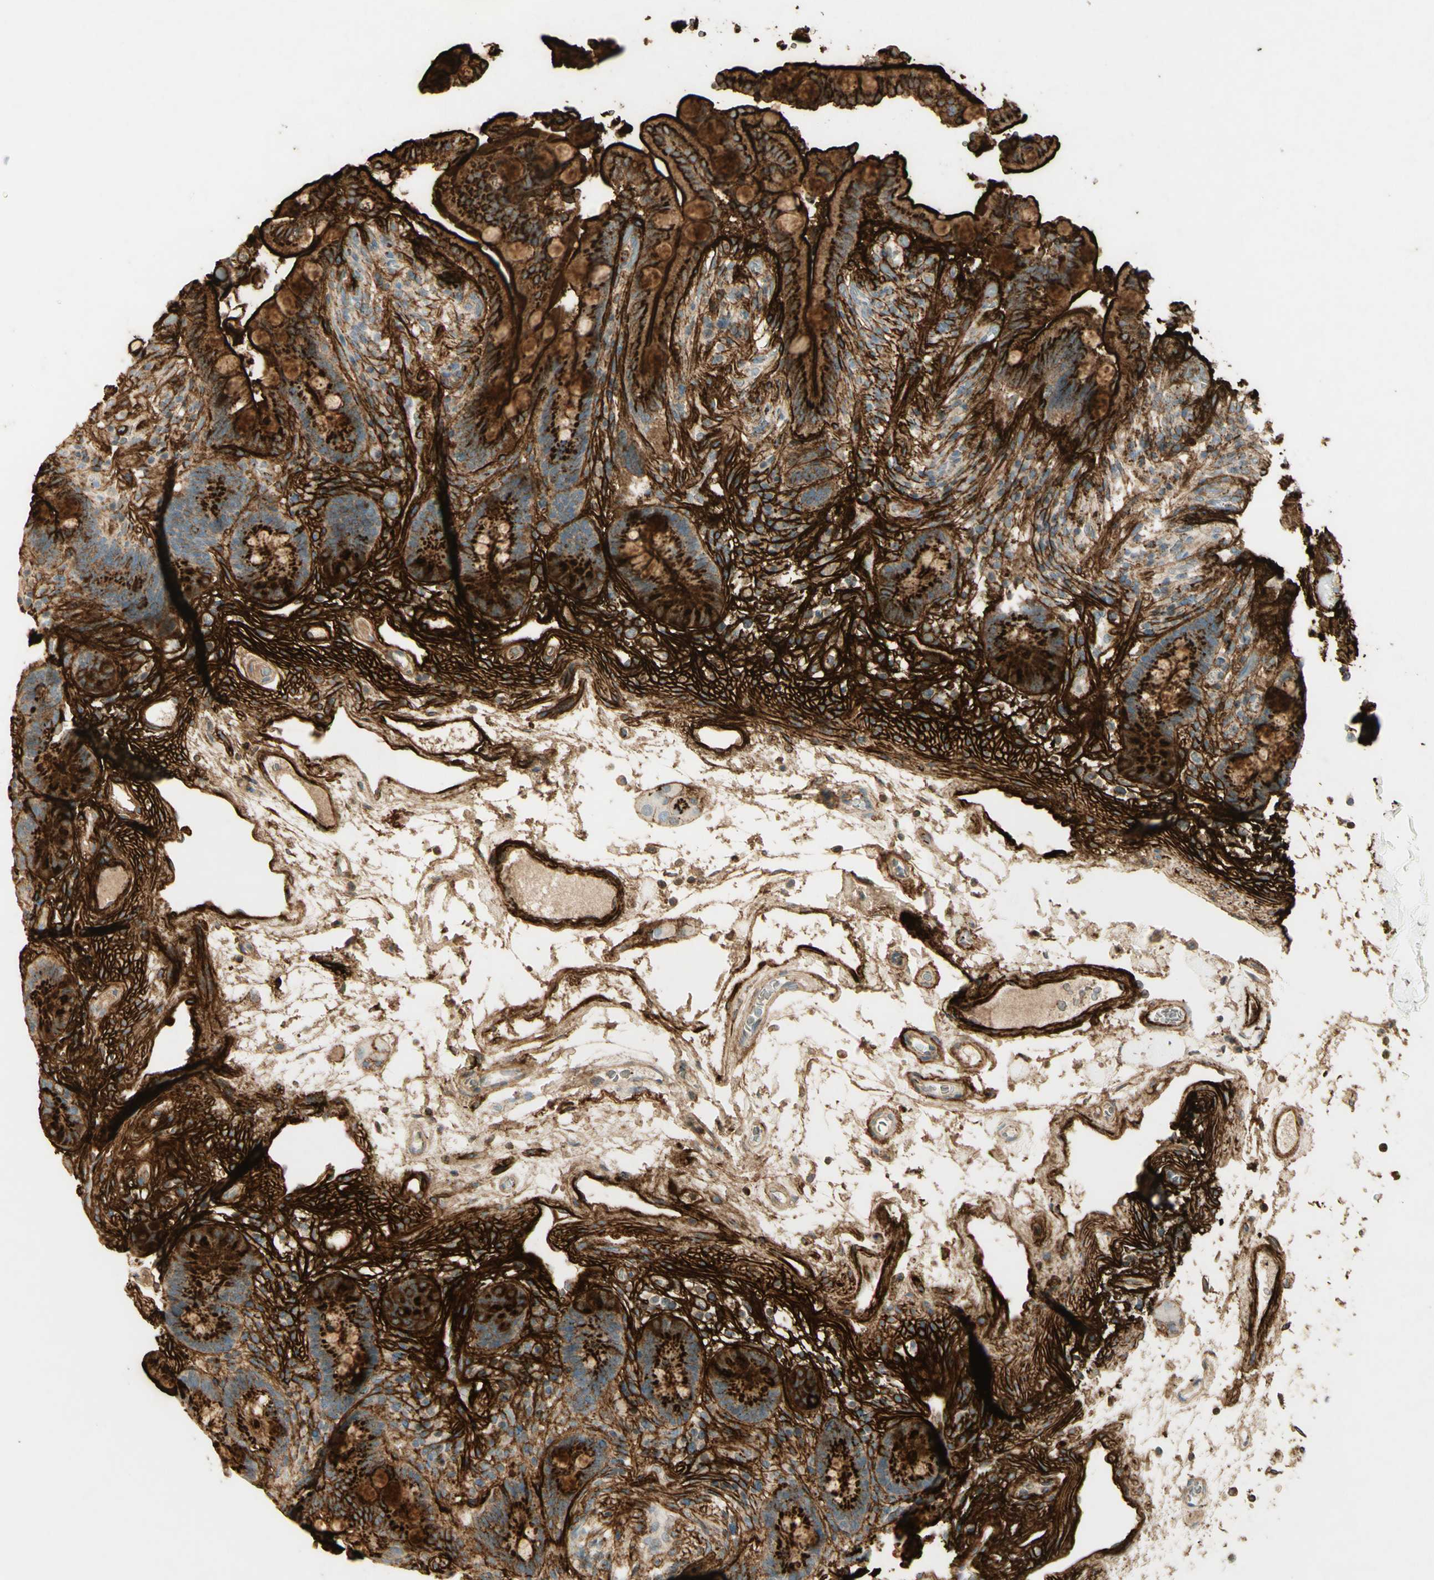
{"staining": {"intensity": "strong", "quantity": ">75%", "location": "cytoplasmic/membranous"}, "tissue": "colon", "cell_type": "Endothelial cells", "image_type": "normal", "snomed": [{"axis": "morphology", "description": "Normal tissue, NOS"}, {"axis": "topography", "description": "Colon"}], "caption": "IHC histopathology image of normal colon stained for a protein (brown), which shows high levels of strong cytoplasmic/membranous staining in approximately >75% of endothelial cells.", "gene": "TNN", "patient": {"sex": "male", "age": 73}}